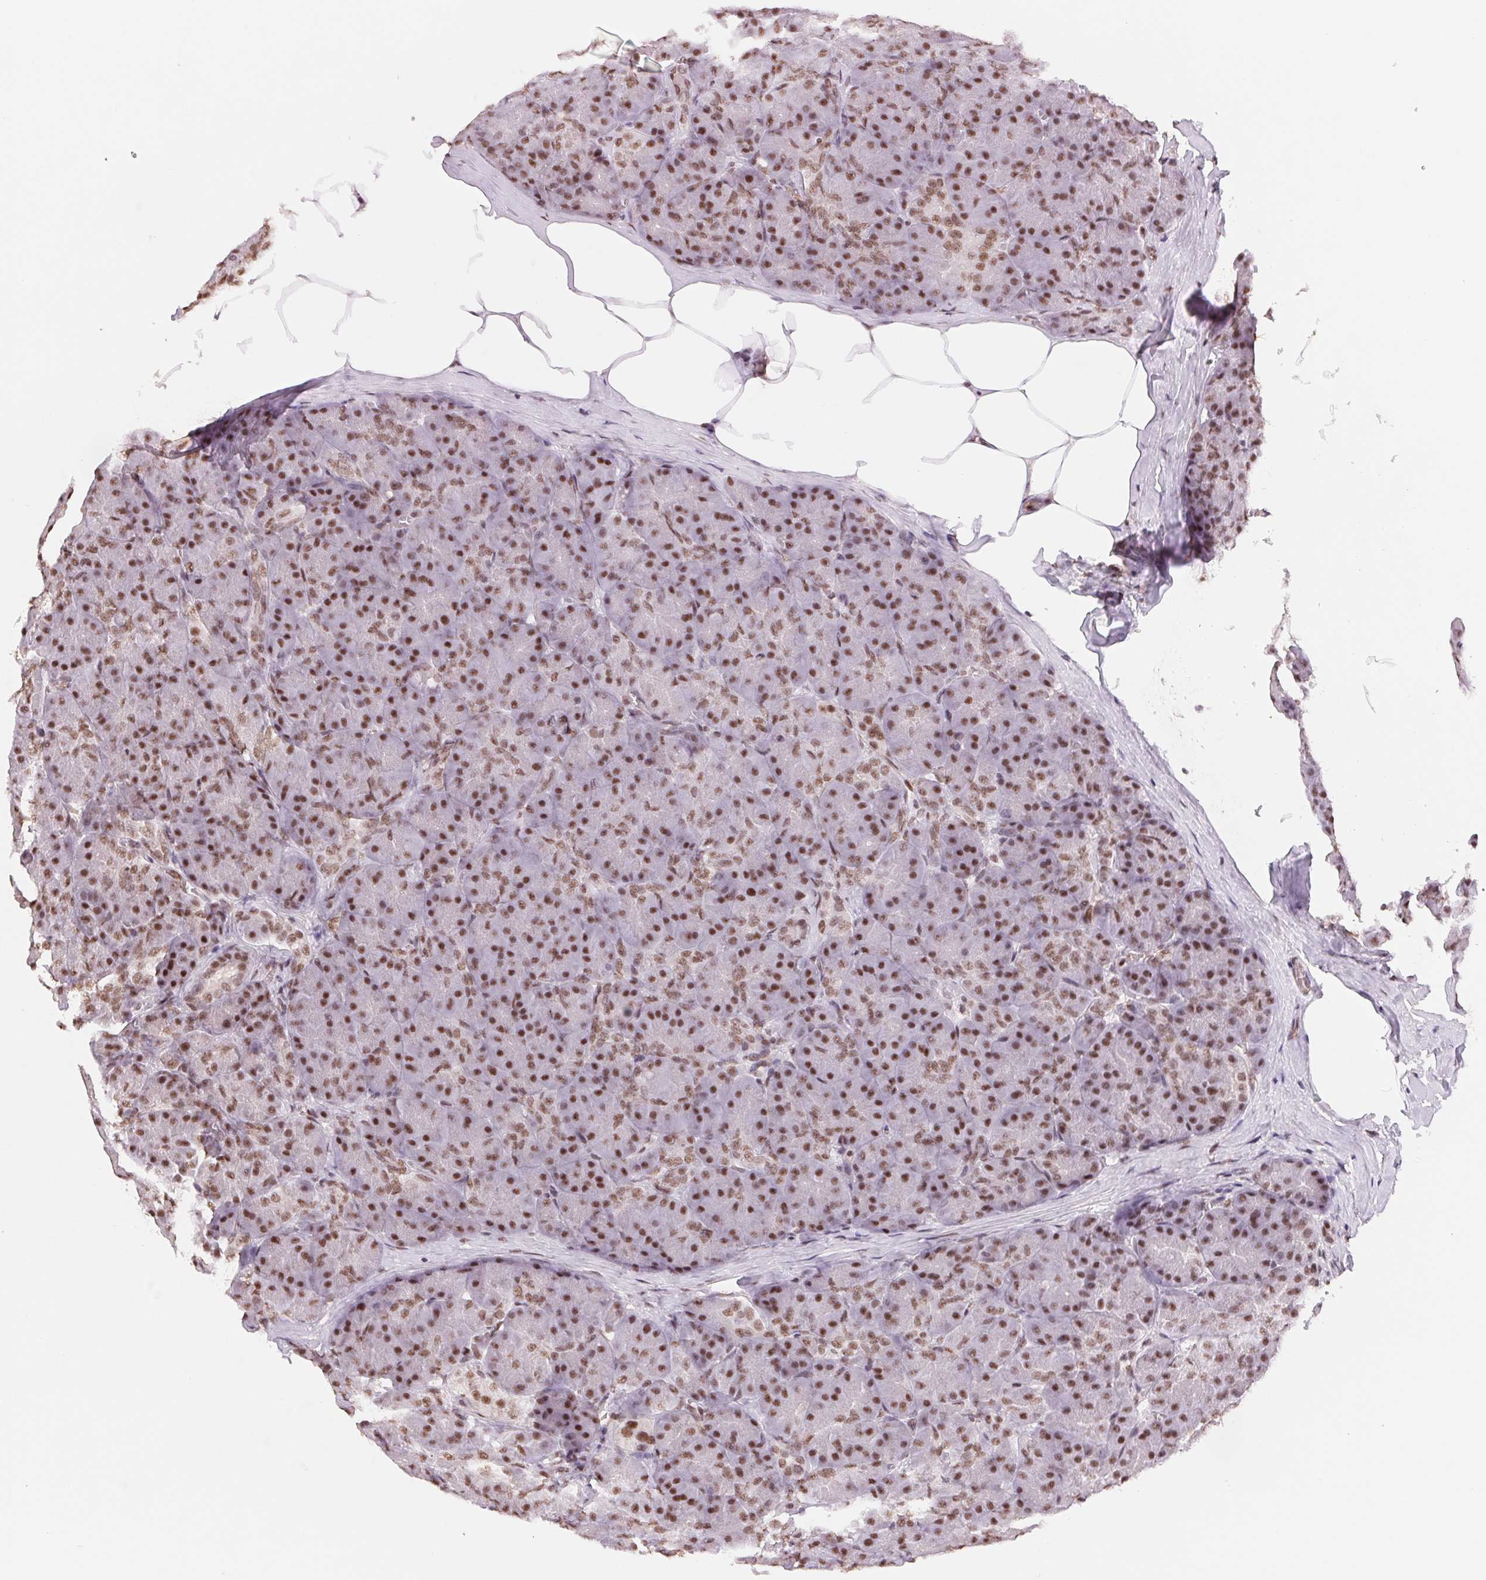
{"staining": {"intensity": "moderate", "quantity": ">75%", "location": "nuclear"}, "tissue": "pancreas", "cell_type": "Exocrine glandular cells", "image_type": "normal", "snomed": [{"axis": "morphology", "description": "Normal tissue, NOS"}, {"axis": "topography", "description": "Pancreas"}], "caption": "Immunohistochemistry (IHC) image of benign pancreas: human pancreas stained using immunohistochemistry (IHC) displays medium levels of moderate protein expression localized specifically in the nuclear of exocrine glandular cells, appearing as a nuclear brown color.", "gene": "SREK1", "patient": {"sex": "male", "age": 57}}